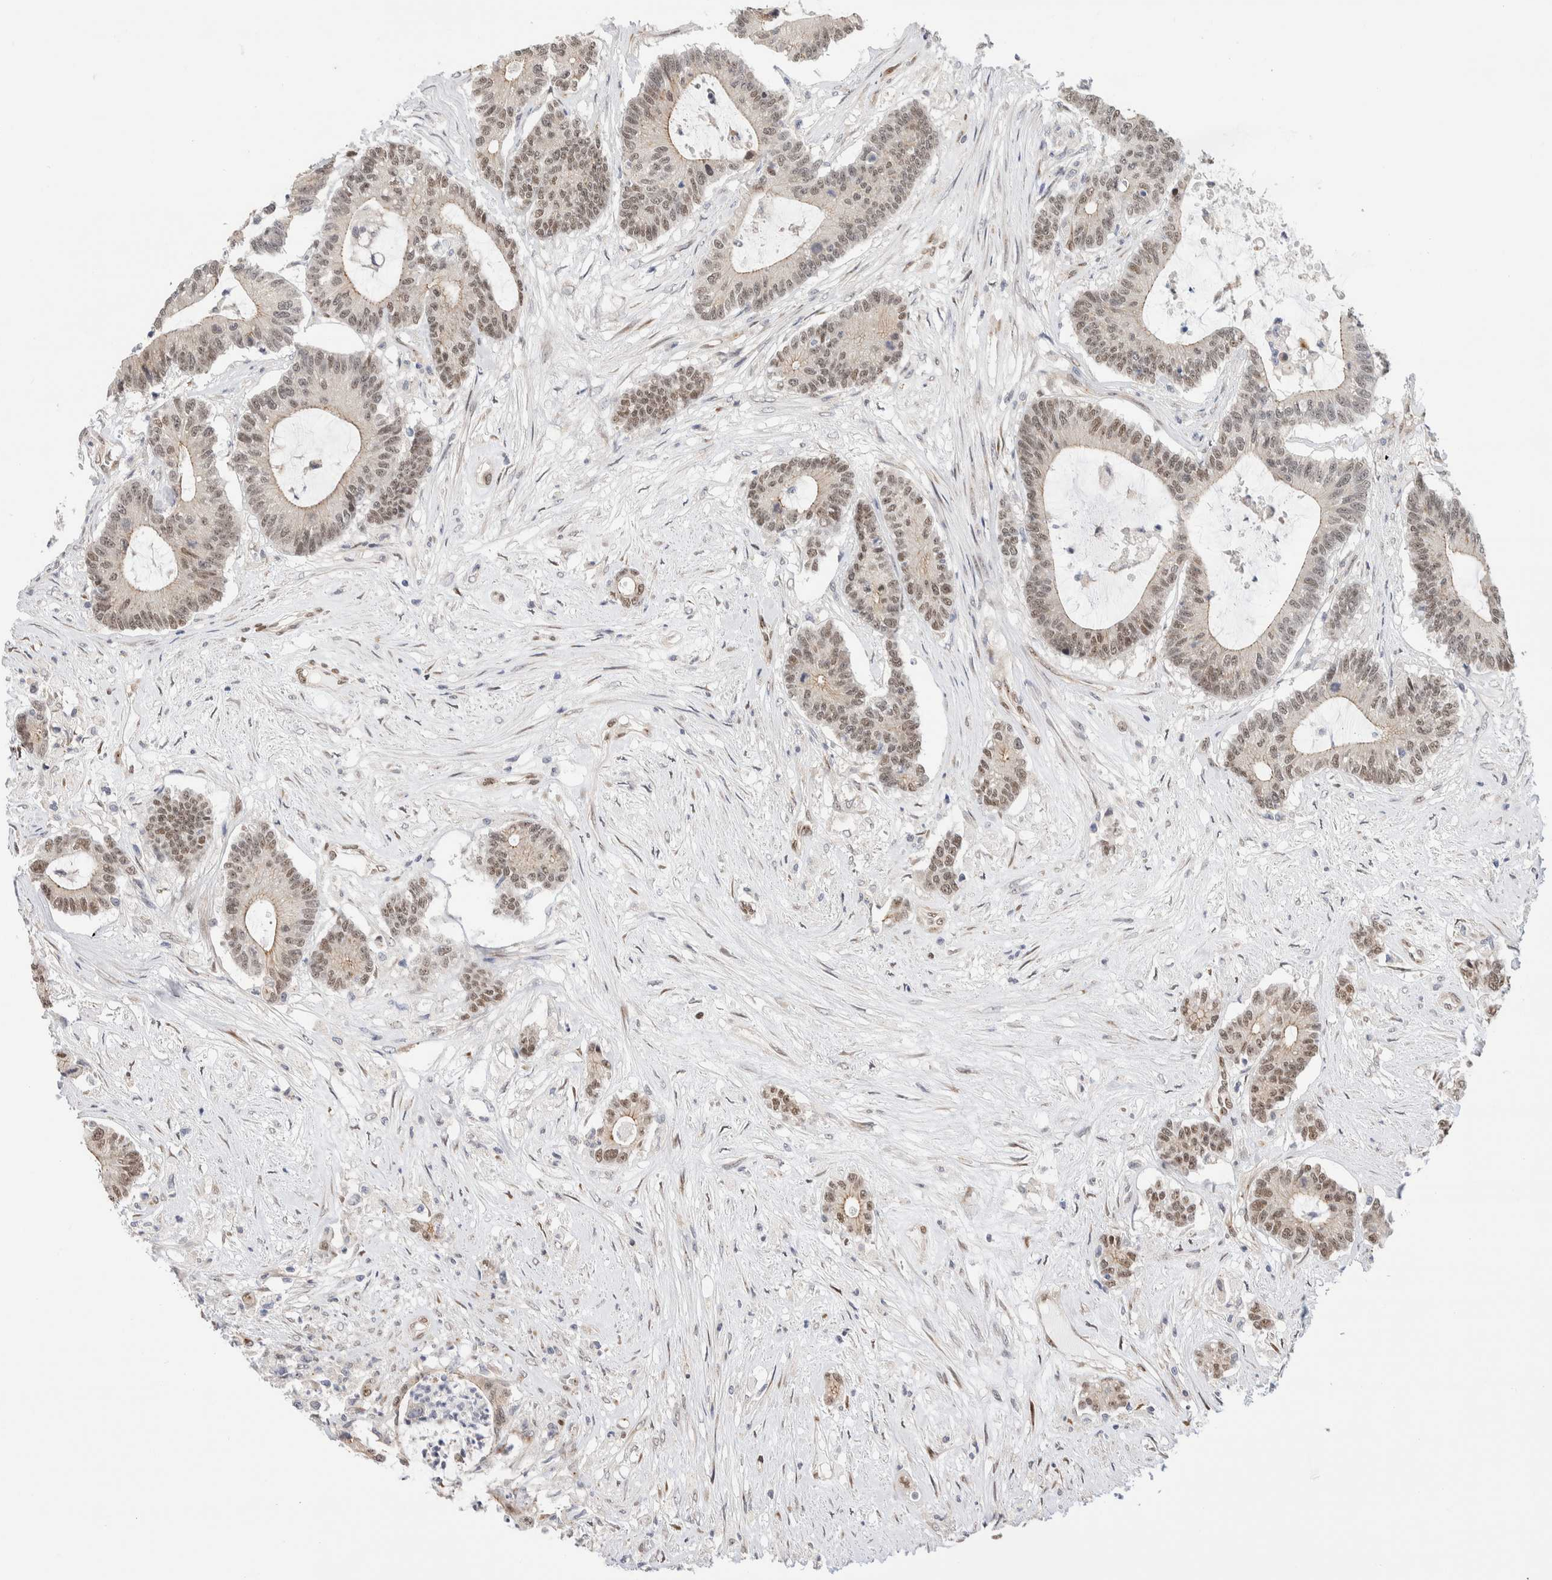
{"staining": {"intensity": "weak", "quantity": "25%-75%", "location": "nuclear"}, "tissue": "colorectal cancer", "cell_type": "Tumor cells", "image_type": "cancer", "snomed": [{"axis": "morphology", "description": "Adenocarcinoma, NOS"}, {"axis": "topography", "description": "Colon"}], "caption": "An immunohistochemistry micrograph of tumor tissue is shown. Protein staining in brown shows weak nuclear positivity in adenocarcinoma (colorectal) within tumor cells.", "gene": "NSMAF", "patient": {"sex": "female", "age": 84}}